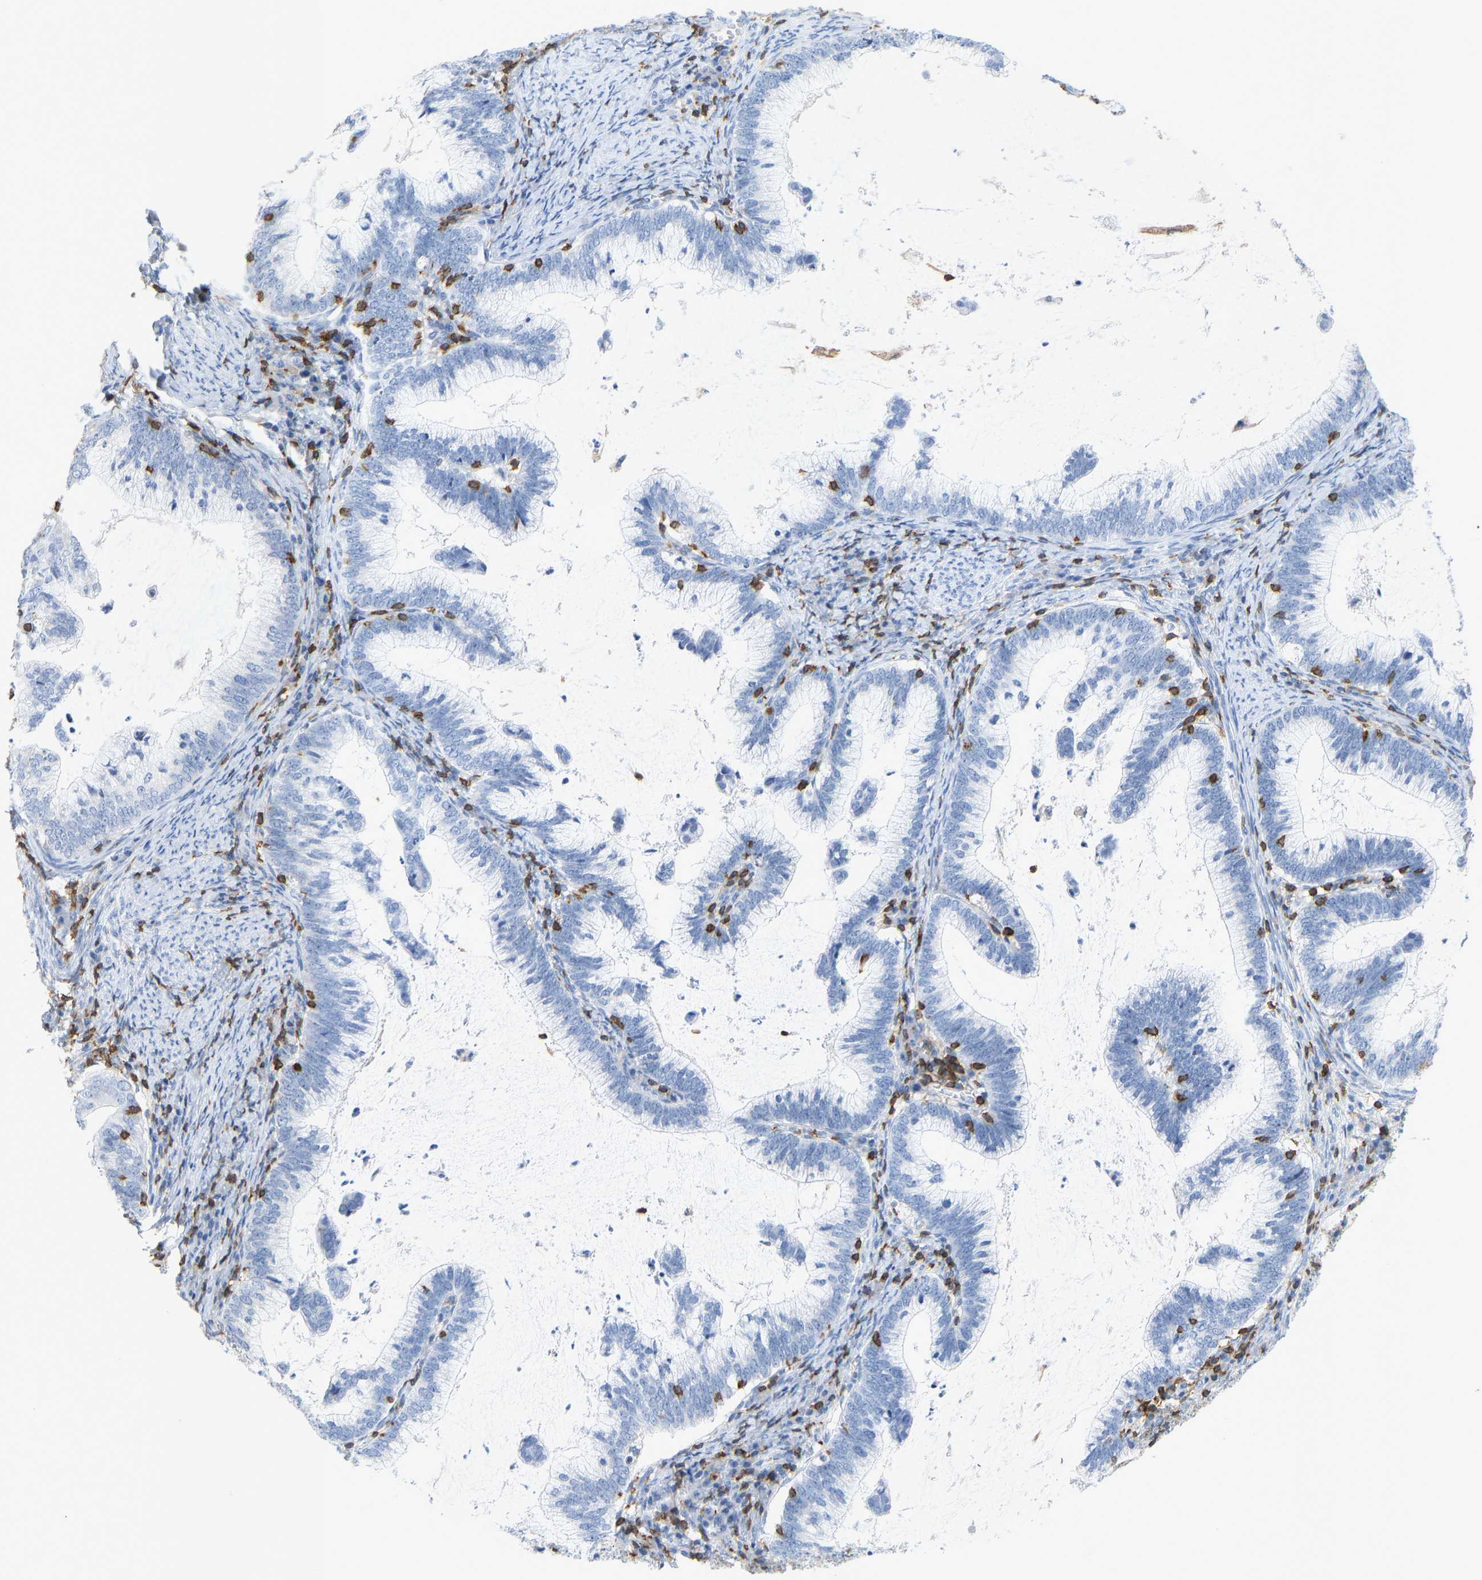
{"staining": {"intensity": "negative", "quantity": "none", "location": "none"}, "tissue": "cervical cancer", "cell_type": "Tumor cells", "image_type": "cancer", "snomed": [{"axis": "morphology", "description": "Adenocarcinoma, NOS"}, {"axis": "topography", "description": "Cervix"}], "caption": "Immunohistochemical staining of cervical cancer displays no significant expression in tumor cells.", "gene": "EVL", "patient": {"sex": "female", "age": 36}}